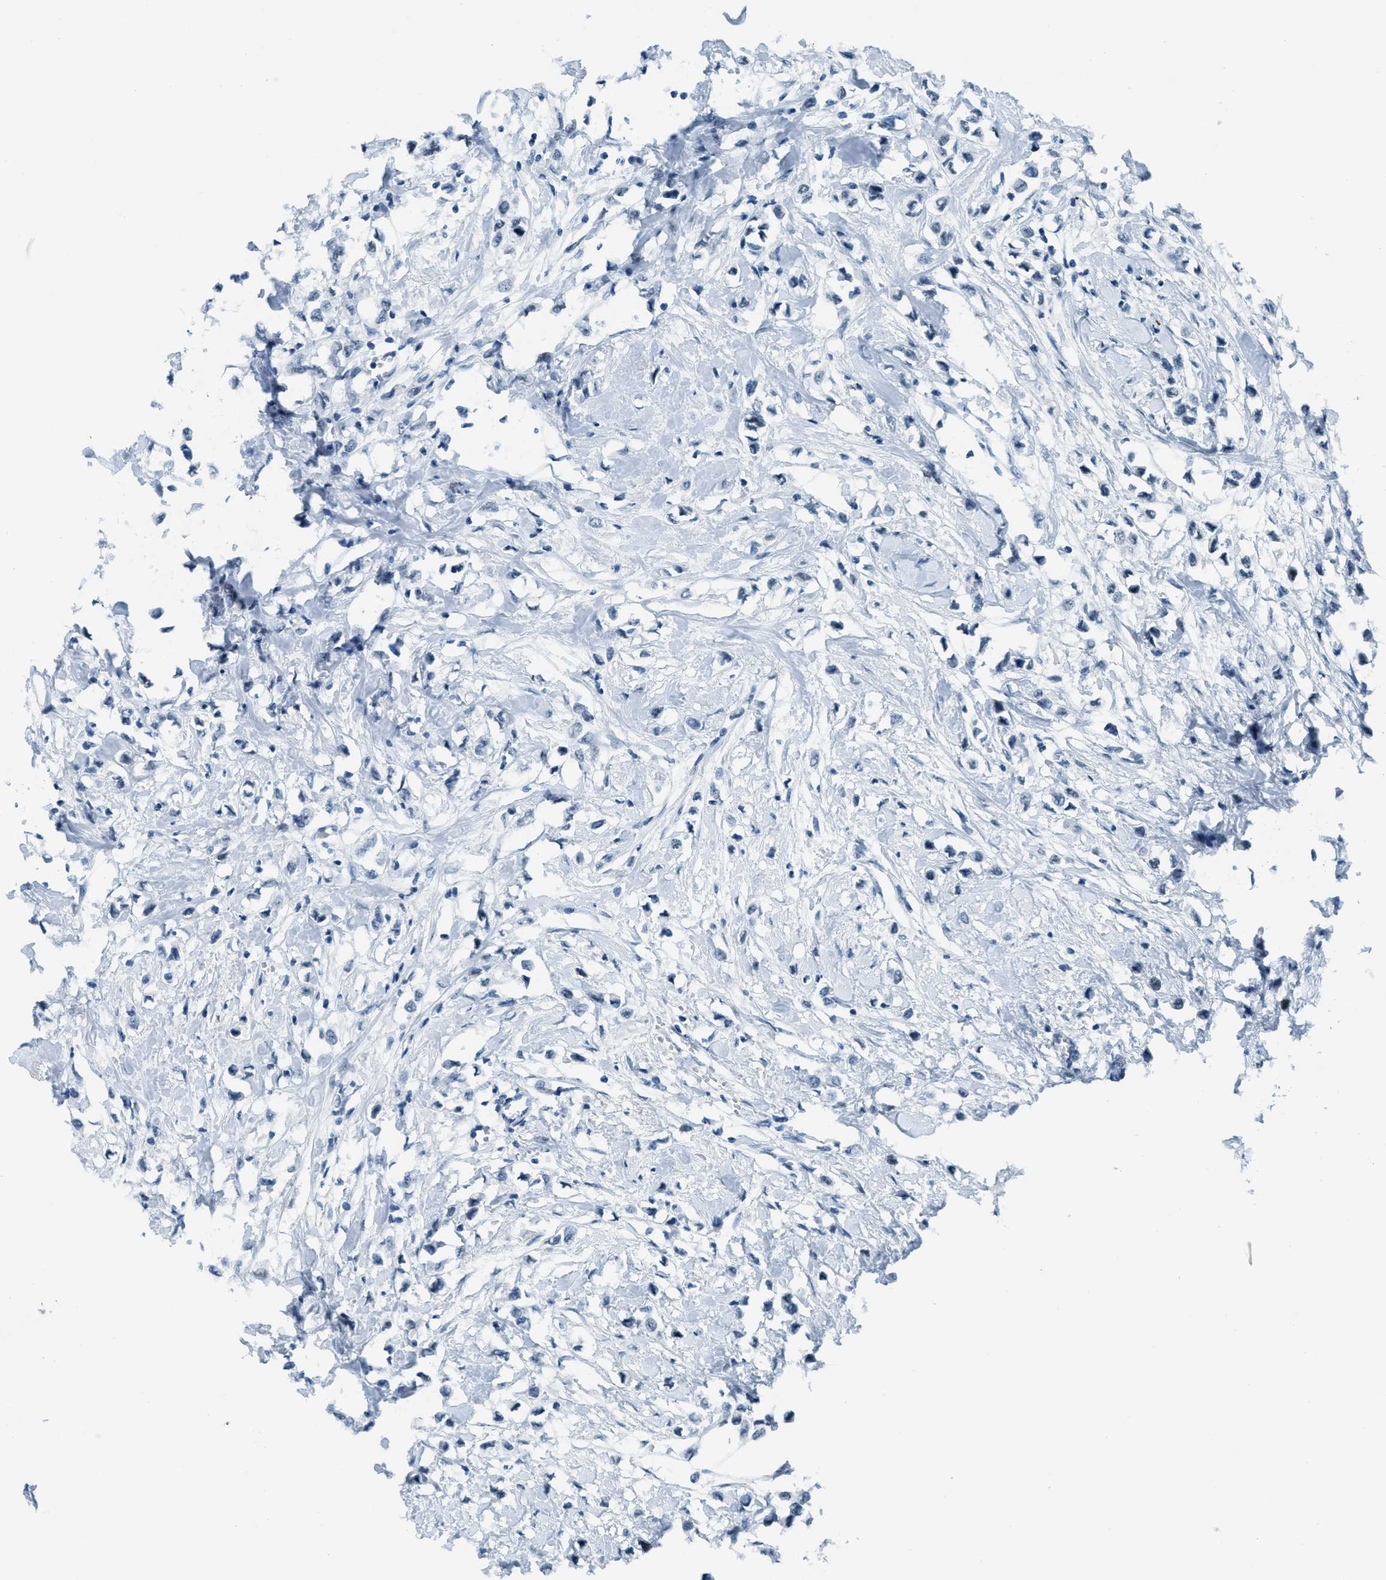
{"staining": {"intensity": "negative", "quantity": "none", "location": "none"}, "tissue": "breast cancer", "cell_type": "Tumor cells", "image_type": "cancer", "snomed": [{"axis": "morphology", "description": "Lobular carcinoma"}, {"axis": "topography", "description": "Breast"}], "caption": "A micrograph of human lobular carcinoma (breast) is negative for staining in tumor cells. (Stains: DAB (3,3'-diaminobenzidine) immunohistochemistry with hematoxylin counter stain, Microscopy: brightfield microscopy at high magnification).", "gene": "PLA2G2A", "patient": {"sex": "female", "age": 51}}